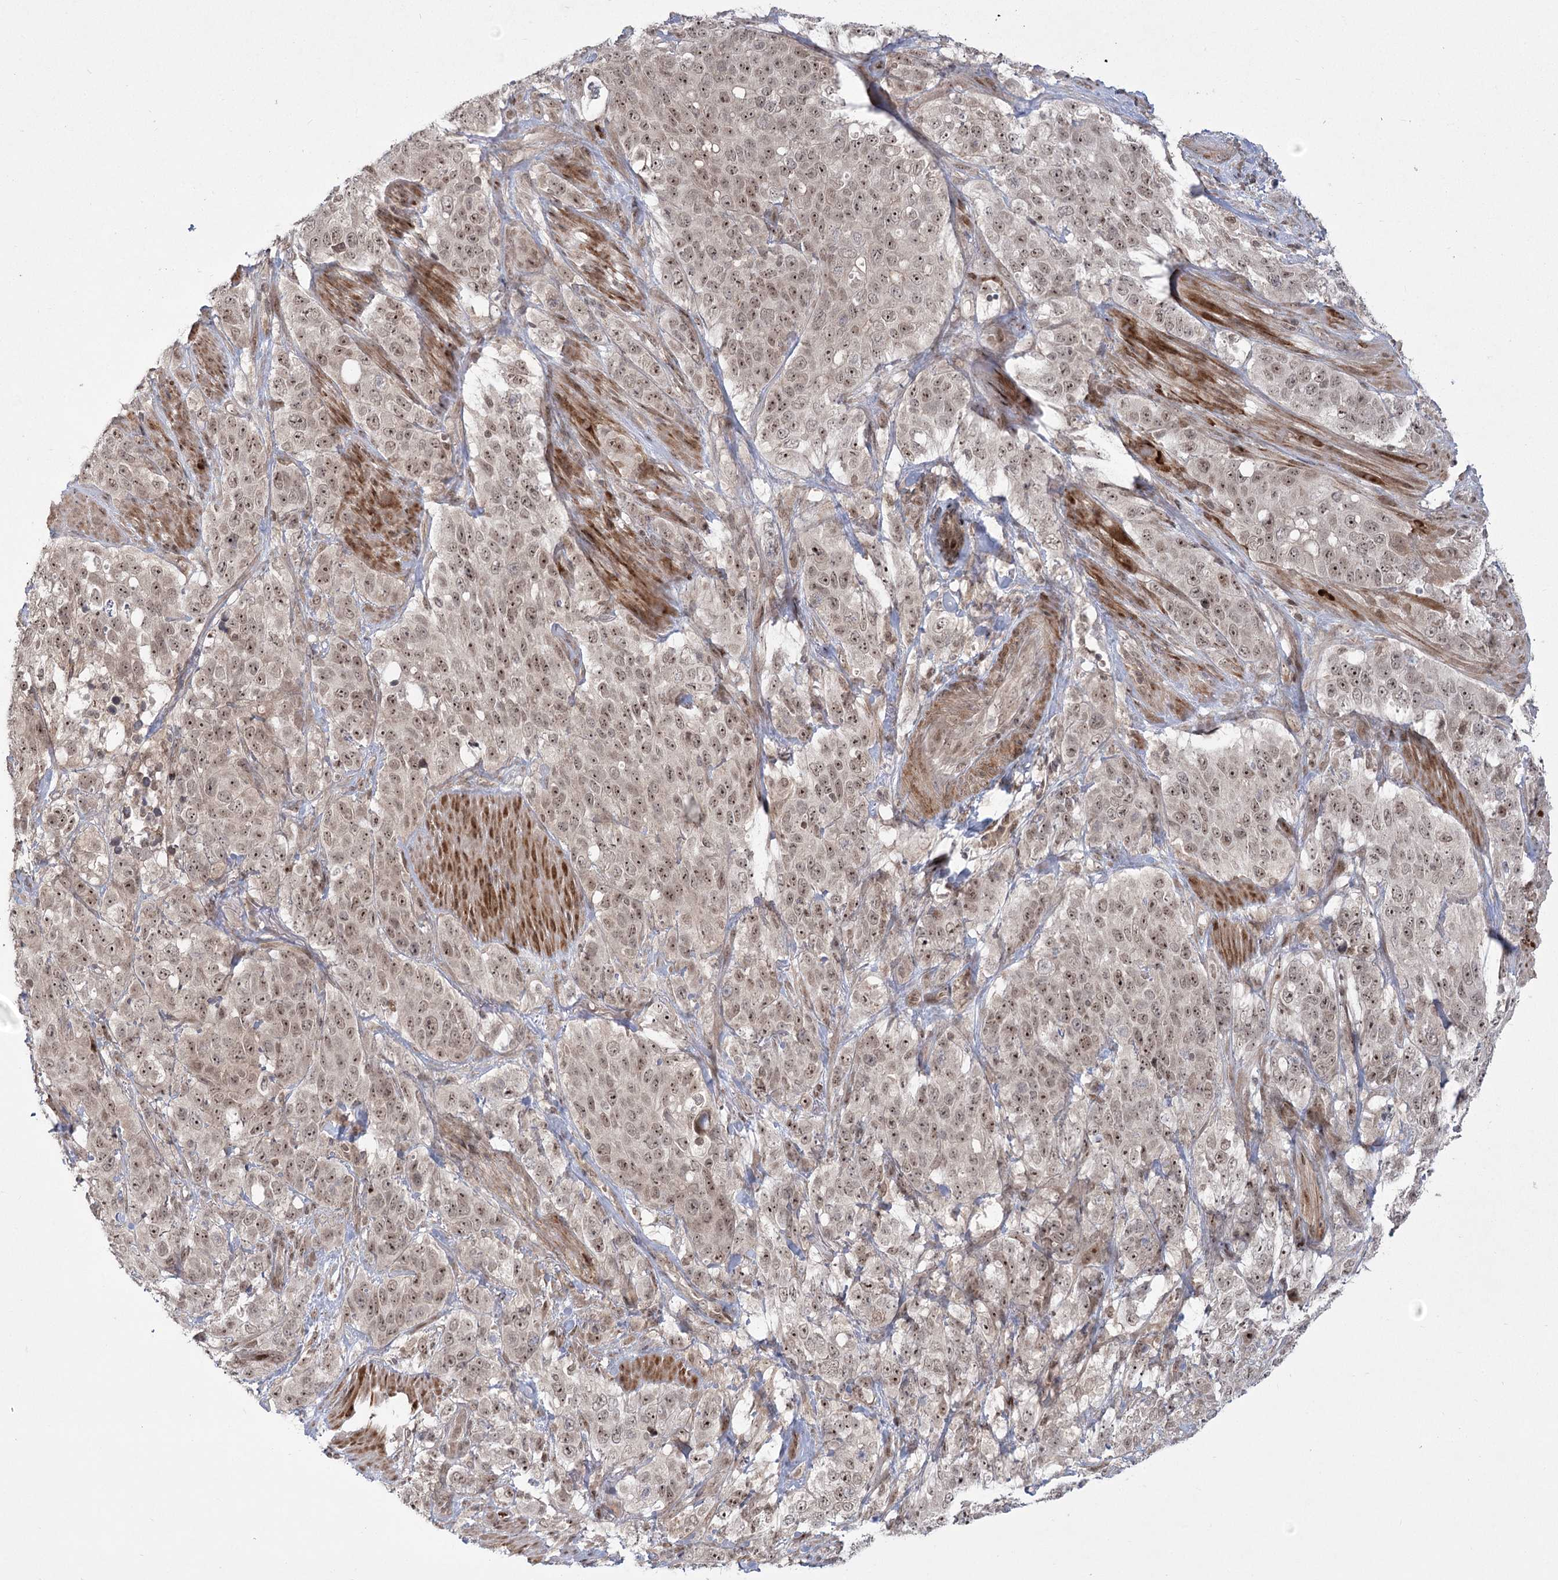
{"staining": {"intensity": "moderate", "quantity": ">75%", "location": "nuclear"}, "tissue": "stomach cancer", "cell_type": "Tumor cells", "image_type": "cancer", "snomed": [{"axis": "morphology", "description": "Adenocarcinoma, NOS"}, {"axis": "topography", "description": "Stomach"}], "caption": "This is a micrograph of immunohistochemistry staining of stomach cancer (adenocarcinoma), which shows moderate expression in the nuclear of tumor cells.", "gene": "HELQ", "patient": {"sex": "male", "age": 48}}